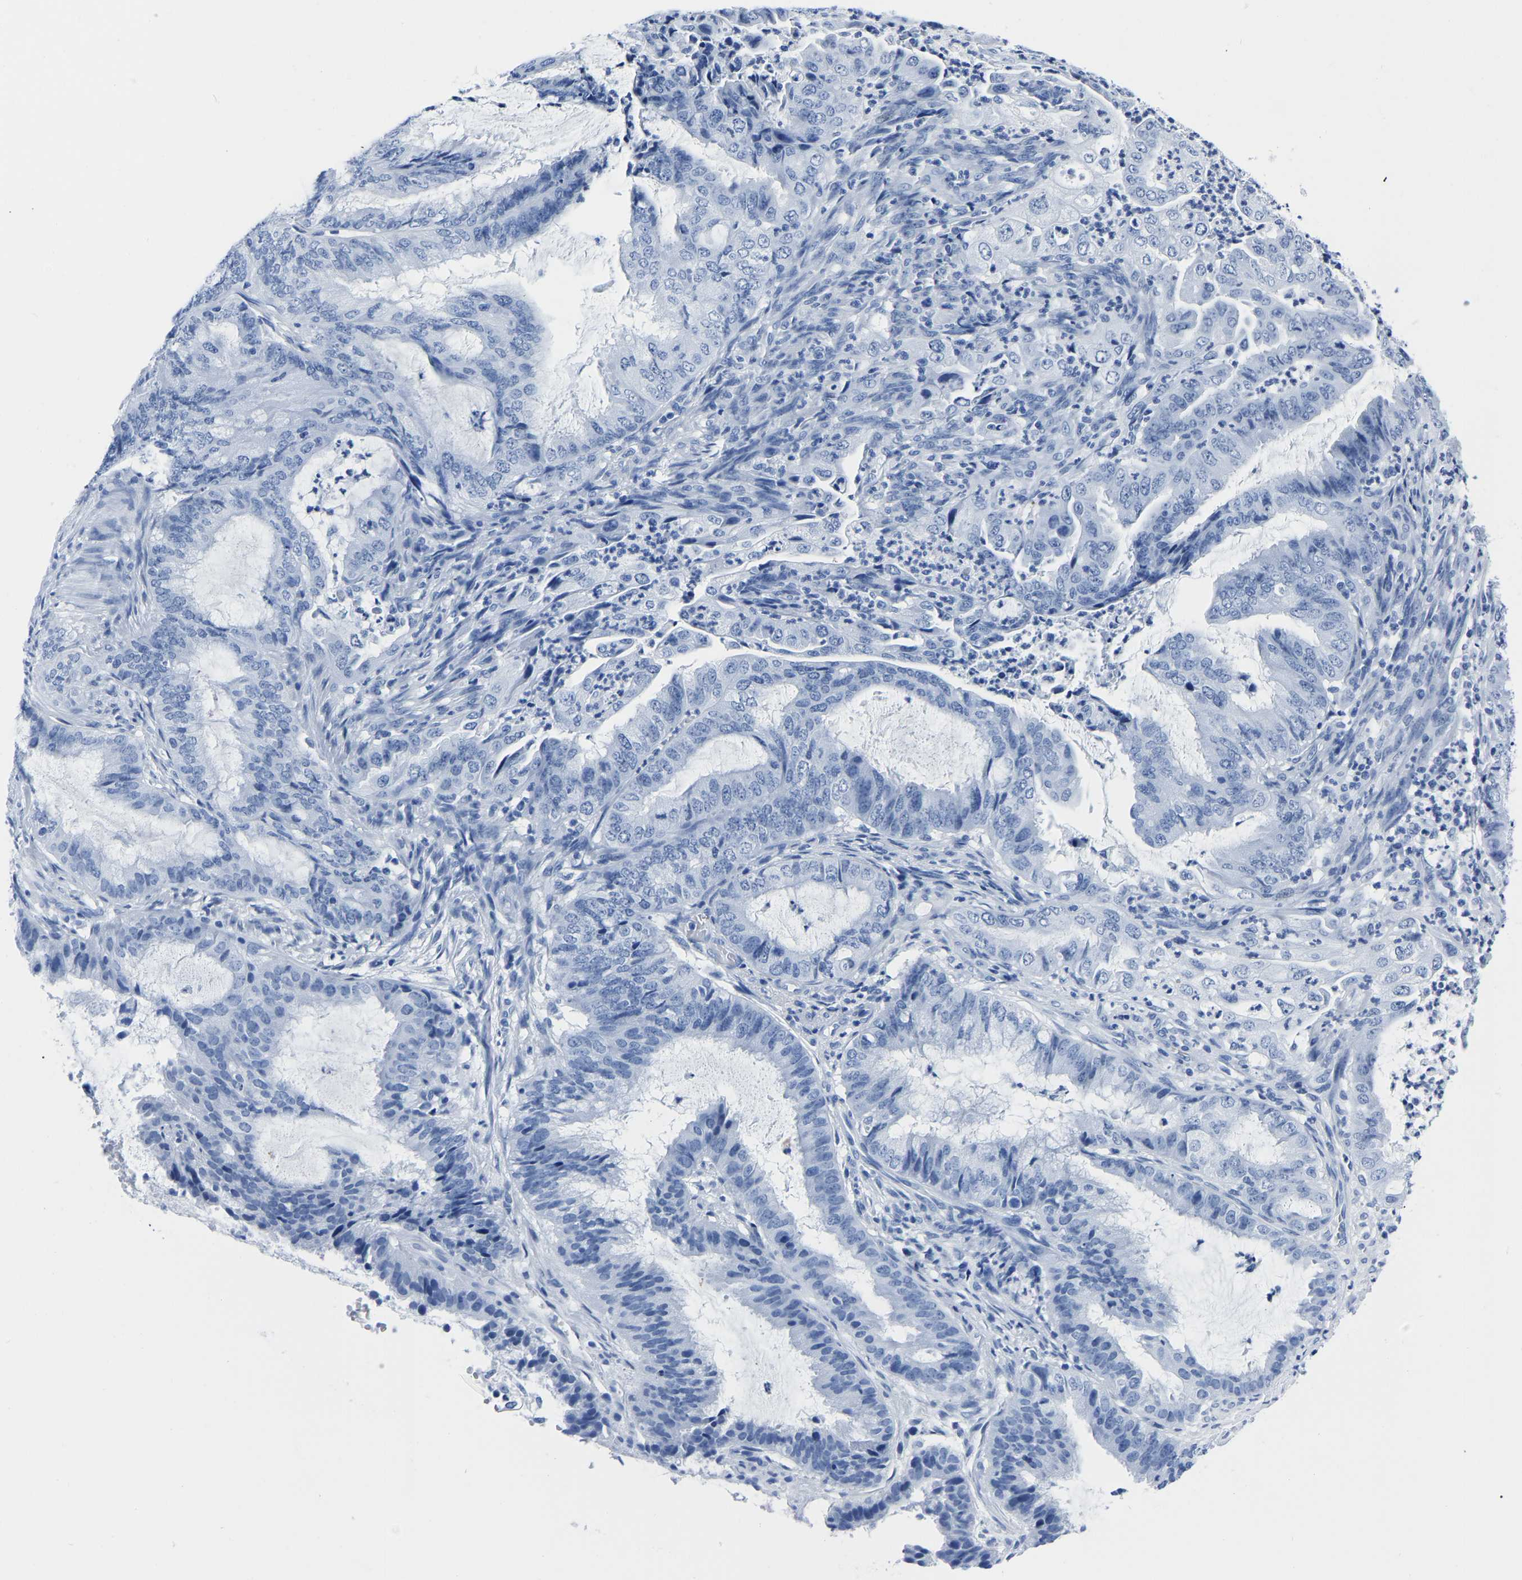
{"staining": {"intensity": "negative", "quantity": "none", "location": "none"}, "tissue": "endometrial cancer", "cell_type": "Tumor cells", "image_type": "cancer", "snomed": [{"axis": "morphology", "description": "Adenocarcinoma, NOS"}, {"axis": "topography", "description": "Endometrium"}], "caption": "High power microscopy micrograph of an immunohistochemistry (IHC) image of endometrial cancer, revealing no significant staining in tumor cells.", "gene": "IMPG2", "patient": {"sex": "female", "age": 51}}